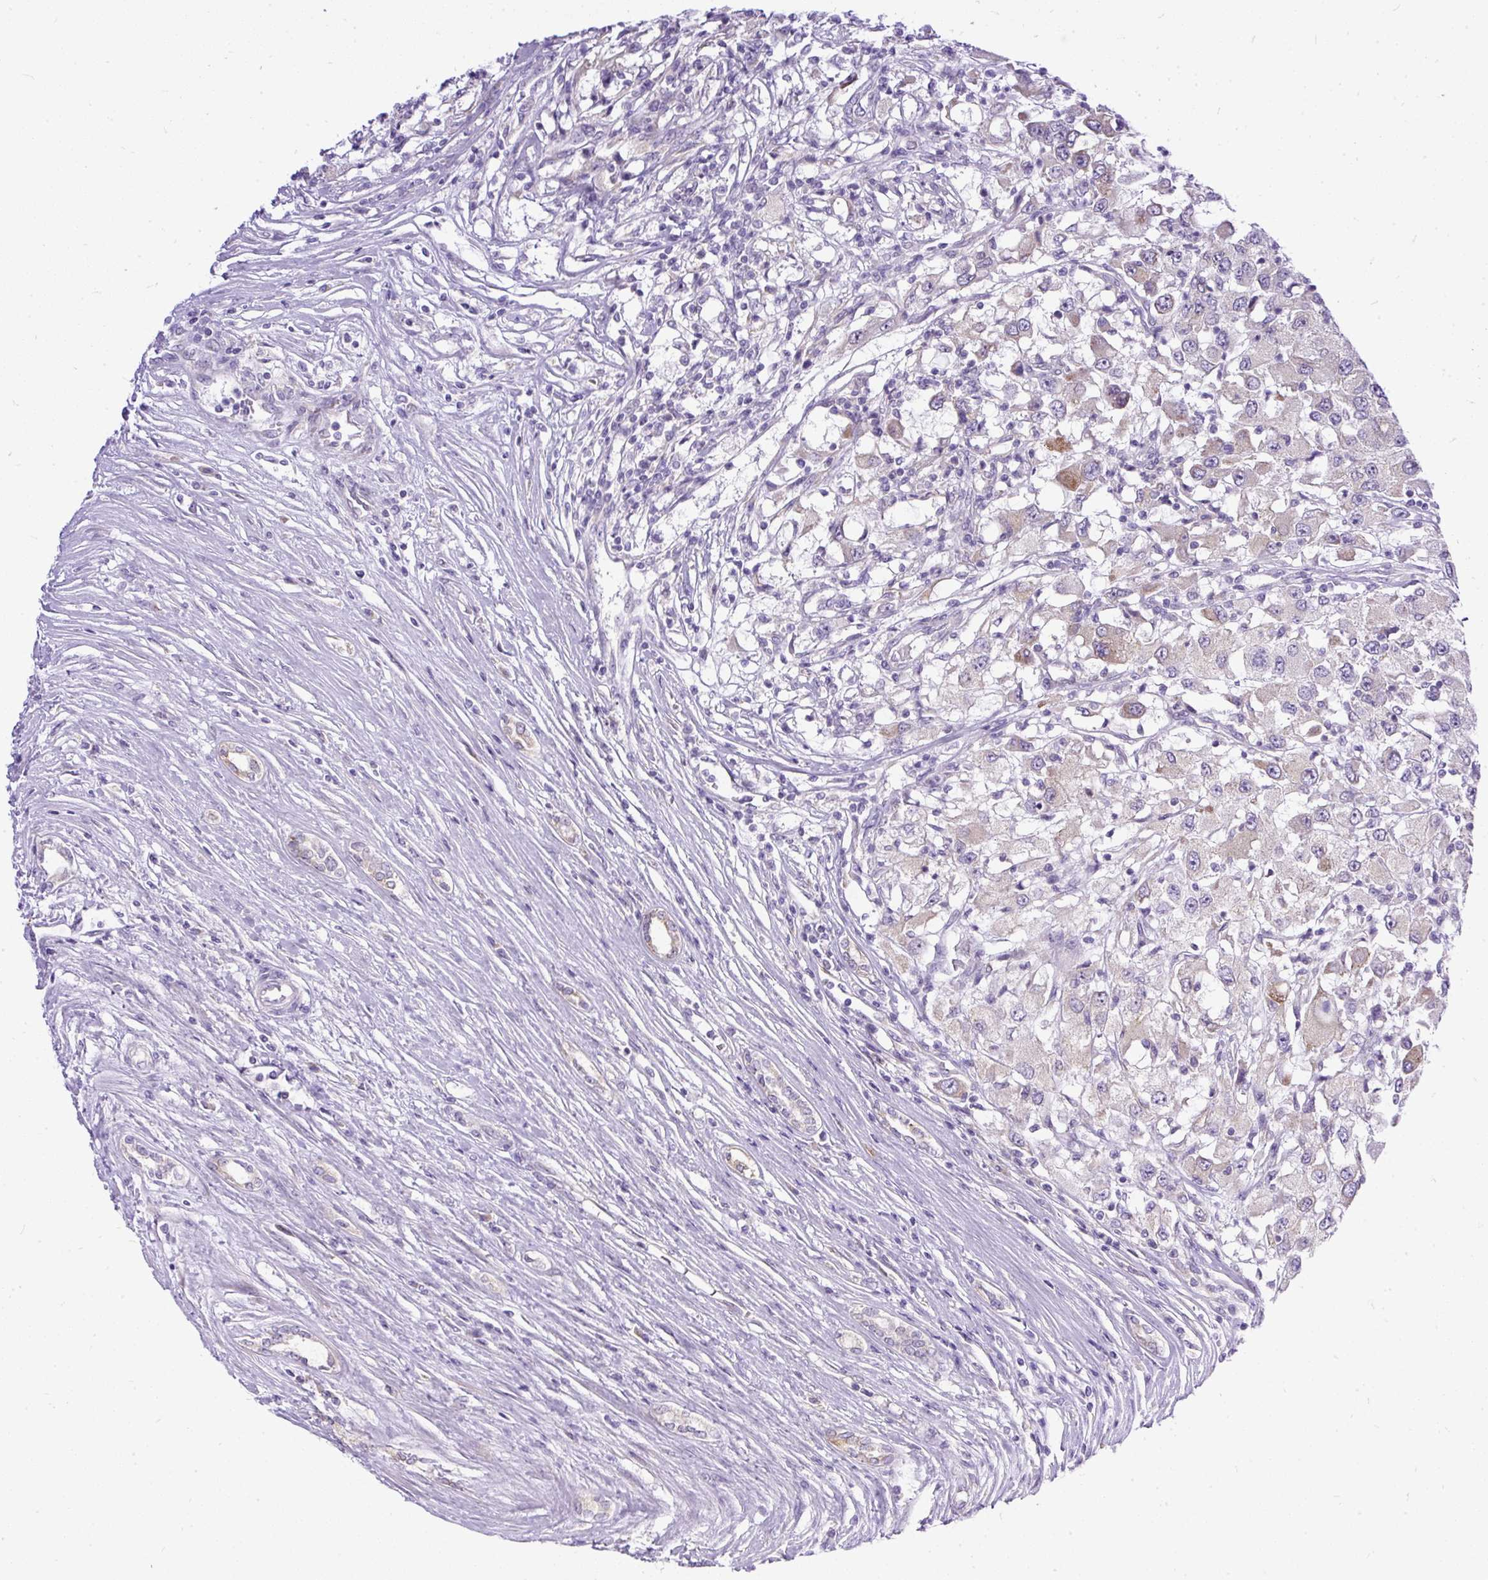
{"staining": {"intensity": "weak", "quantity": "<25%", "location": "cytoplasmic/membranous"}, "tissue": "renal cancer", "cell_type": "Tumor cells", "image_type": "cancer", "snomed": [{"axis": "morphology", "description": "Adenocarcinoma, NOS"}, {"axis": "topography", "description": "Kidney"}], "caption": "DAB immunohistochemical staining of human renal cancer exhibits no significant positivity in tumor cells. (Brightfield microscopy of DAB (3,3'-diaminobenzidine) IHC at high magnification).", "gene": "AMFR", "patient": {"sex": "female", "age": 67}}